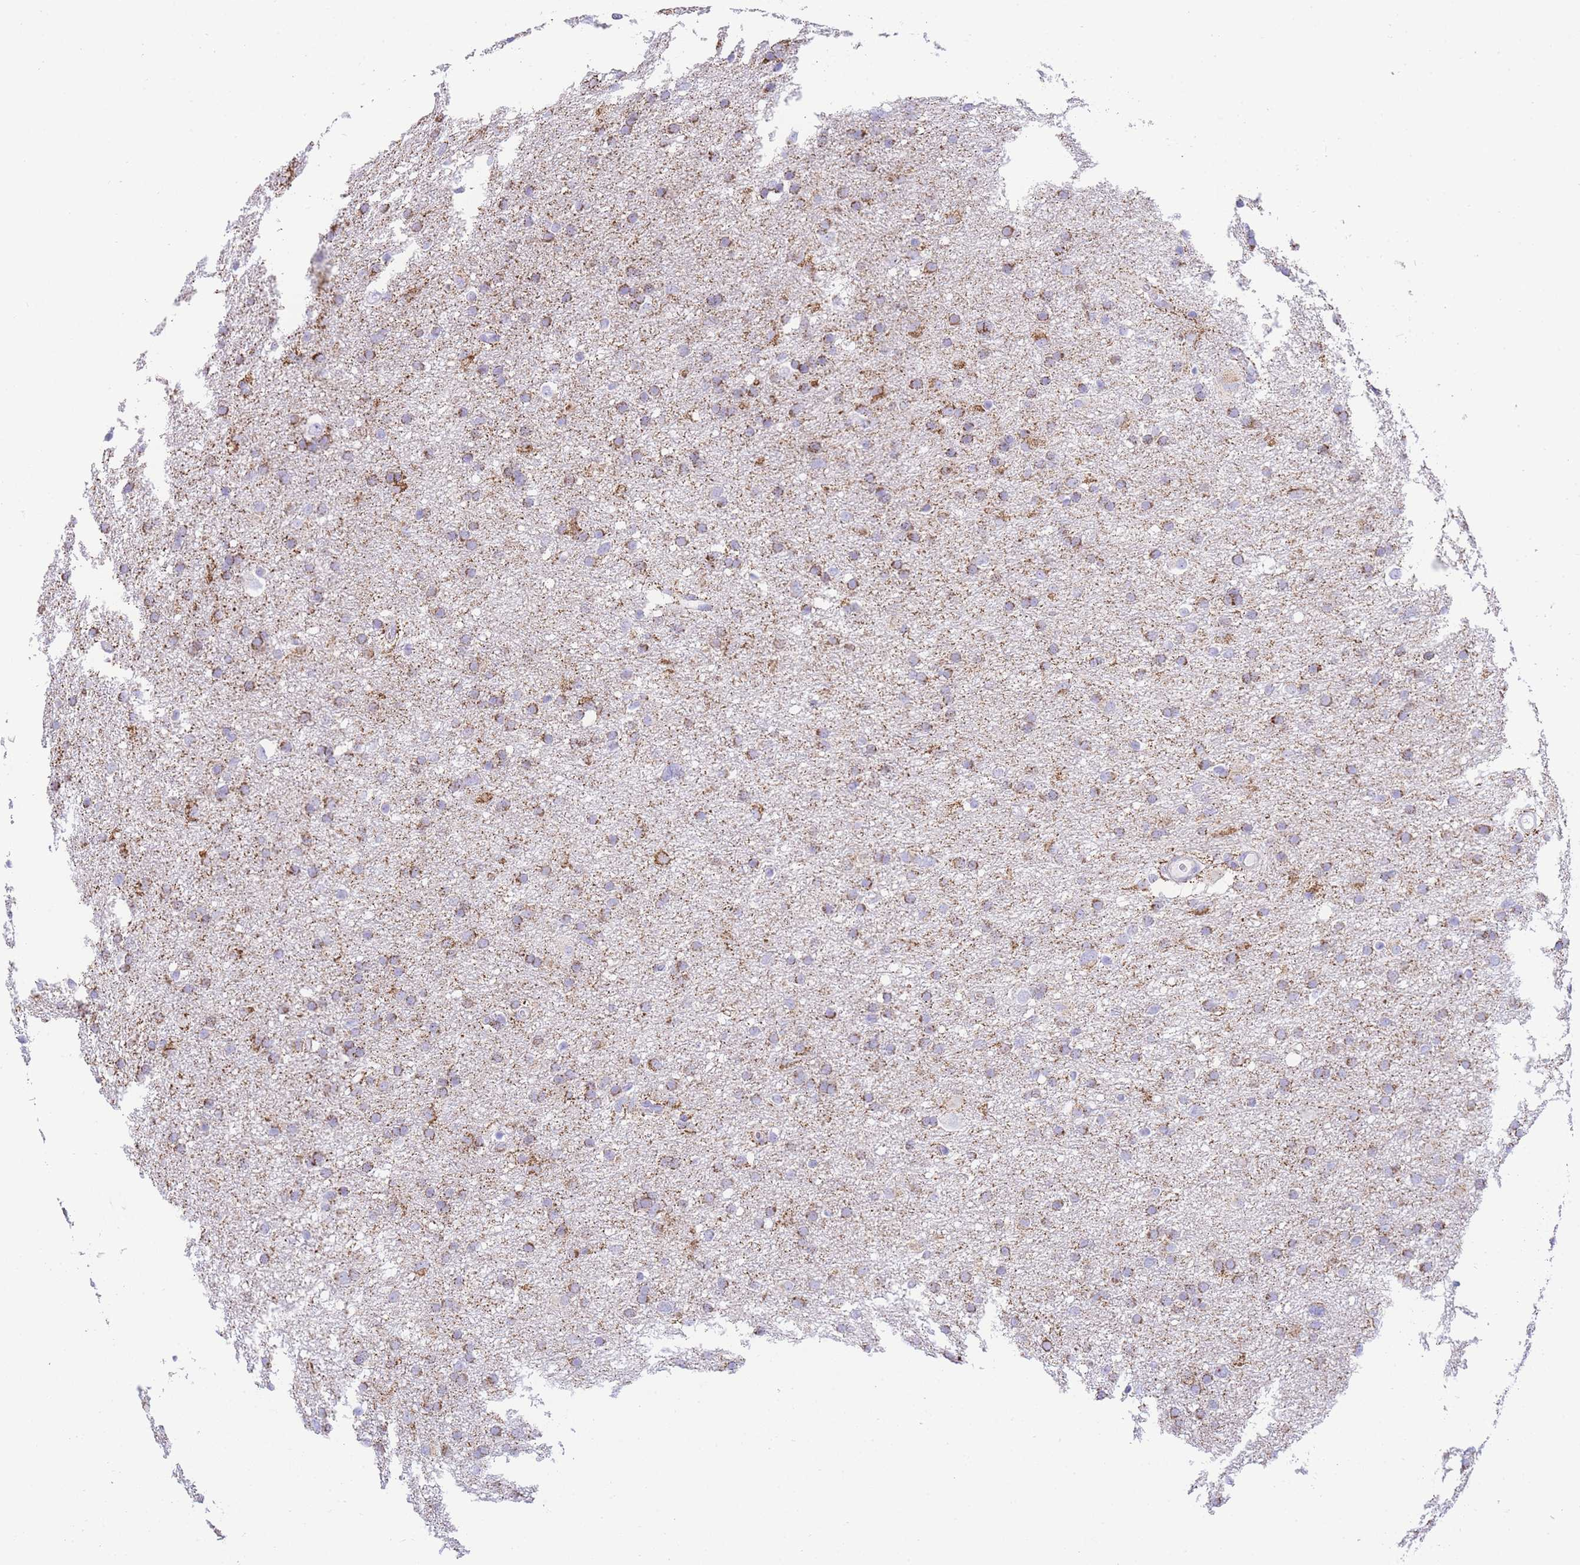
{"staining": {"intensity": "moderate", "quantity": ">75%", "location": "cytoplasmic/membranous"}, "tissue": "glioma", "cell_type": "Tumor cells", "image_type": "cancer", "snomed": [{"axis": "morphology", "description": "Glioma, malignant, High grade"}, {"axis": "topography", "description": "Cerebral cortex"}], "caption": "Immunohistochemical staining of human glioma displays moderate cytoplasmic/membranous protein expression in about >75% of tumor cells. Using DAB (brown) and hematoxylin (blue) stains, captured at high magnification using brightfield microscopy.", "gene": "ACSM4", "patient": {"sex": "female", "age": 36}}